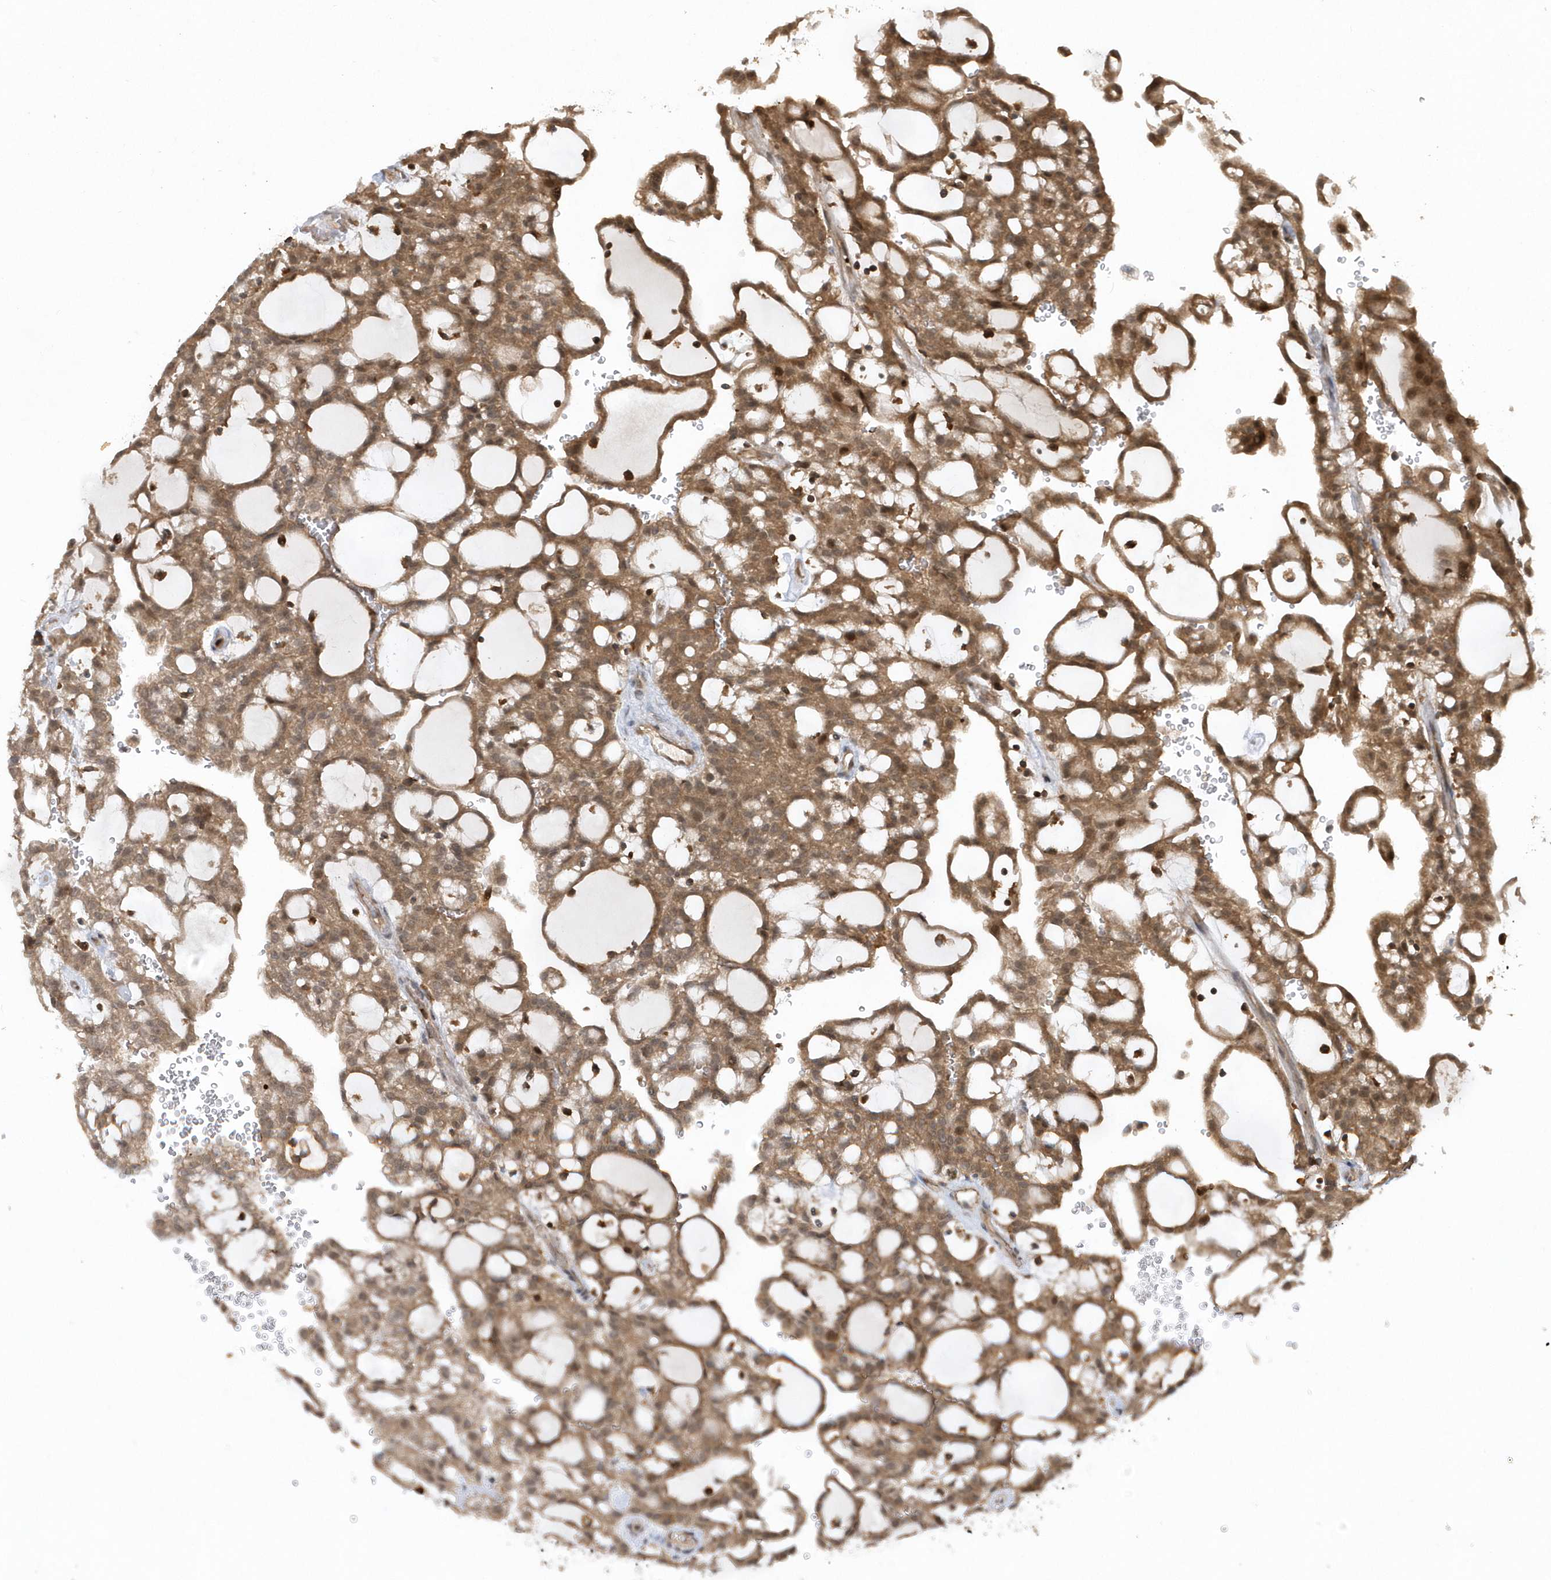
{"staining": {"intensity": "moderate", "quantity": ">75%", "location": "cytoplasmic/membranous,nuclear"}, "tissue": "renal cancer", "cell_type": "Tumor cells", "image_type": "cancer", "snomed": [{"axis": "morphology", "description": "Adenocarcinoma, NOS"}, {"axis": "topography", "description": "Kidney"}], "caption": "Renal cancer was stained to show a protein in brown. There is medium levels of moderate cytoplasmic/membranous and nuclear expression in about >75% of tumor cells.", "gene": "ACYP1", "patient": {"sex": "male", "age": 63}}